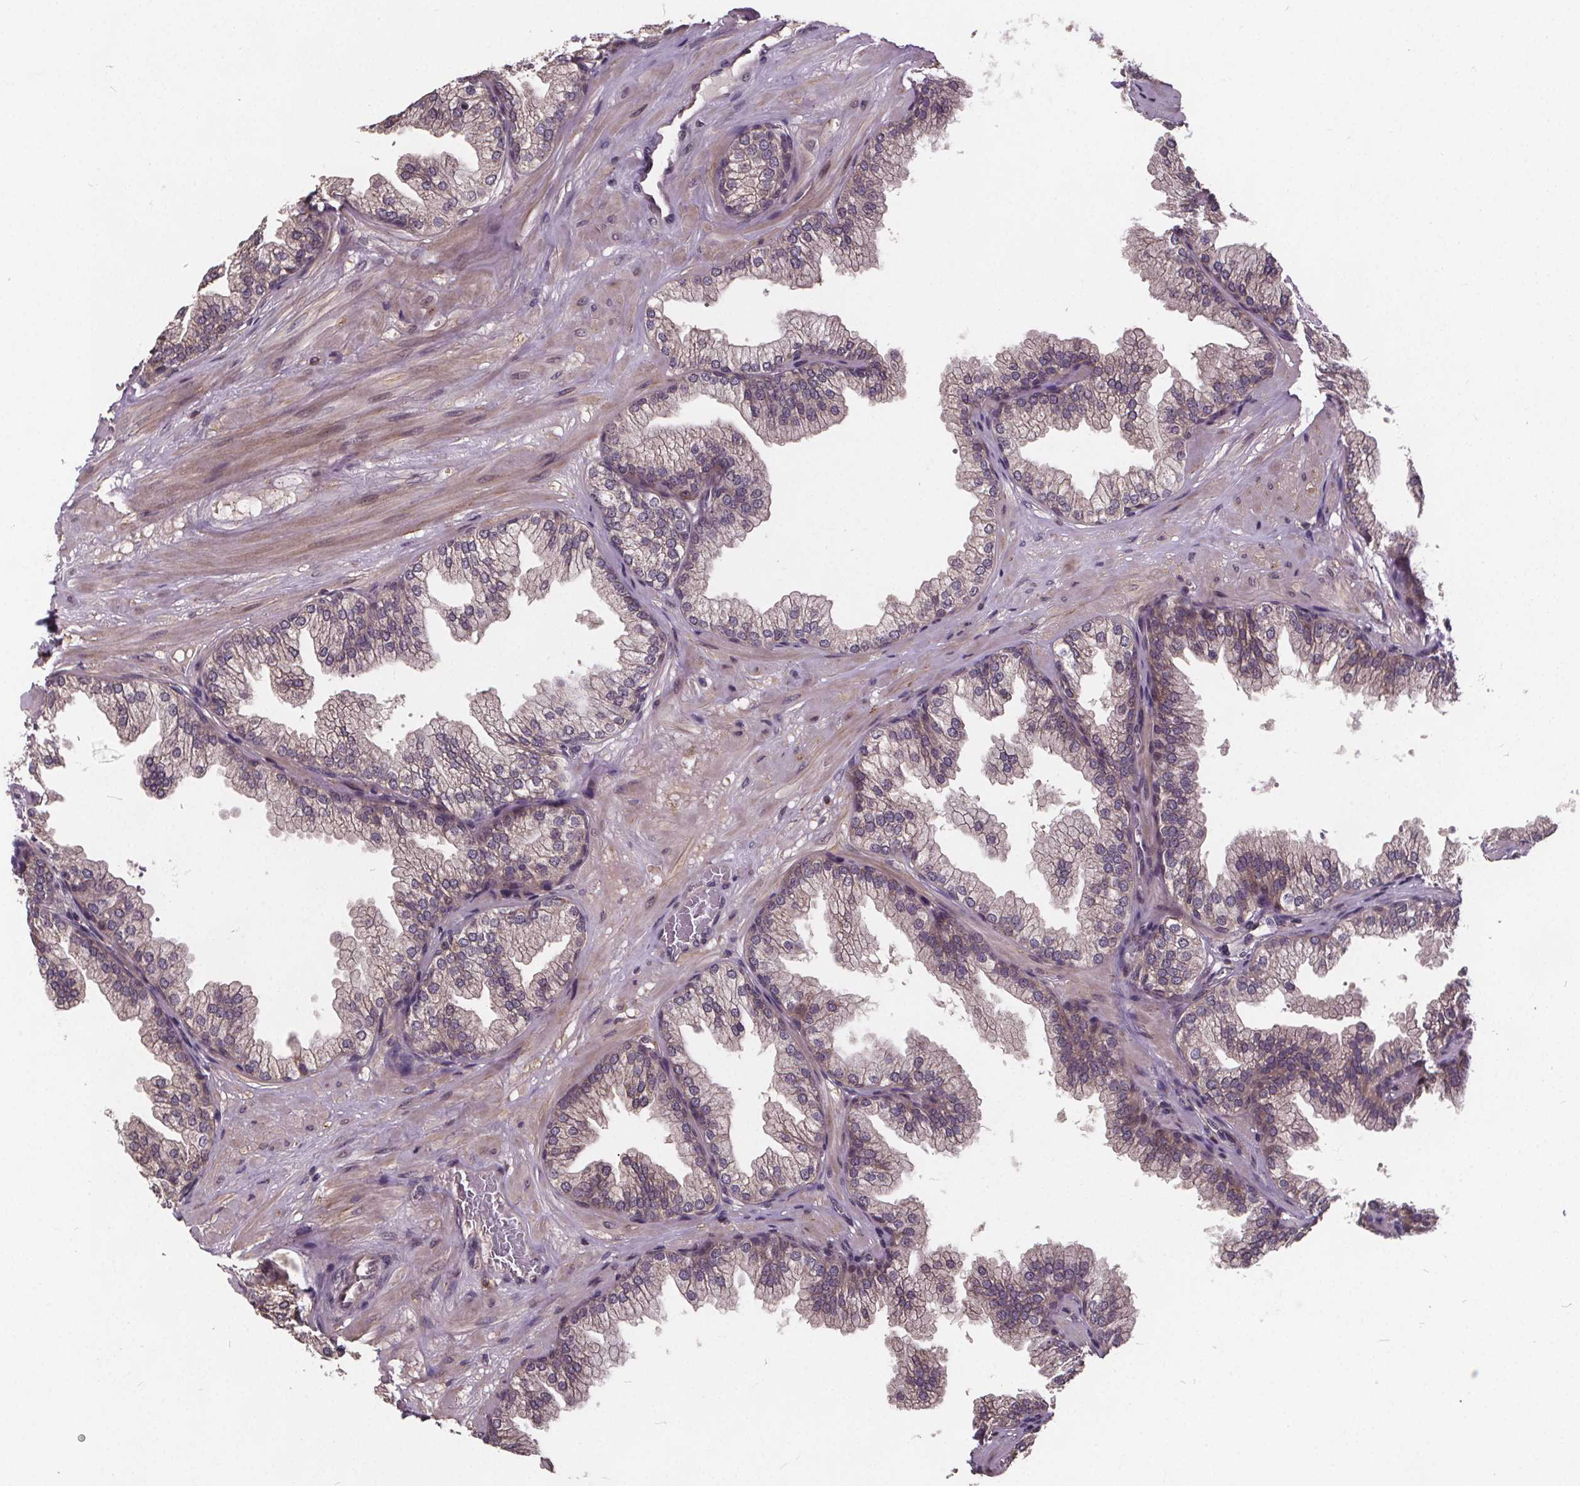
{"staining": {"intensity": "negative", "quantity": "none", "location": "none"}, "tissue": "prostate", "cell_type": "Glandular cells", "image_type": "normal", "snomed": [{"axis": "morphology", "description": "Normal tissue, NOS"}, {"axis": "topography", "description": "Prostate"}], "caption": "Immunohistochemical staining of unremarkable prostate exhibits no significant expression in glandular cells. Nuclei are stained in blue.", "gene": "USP9X", "patient": {"sex": "male", "age": 37}}